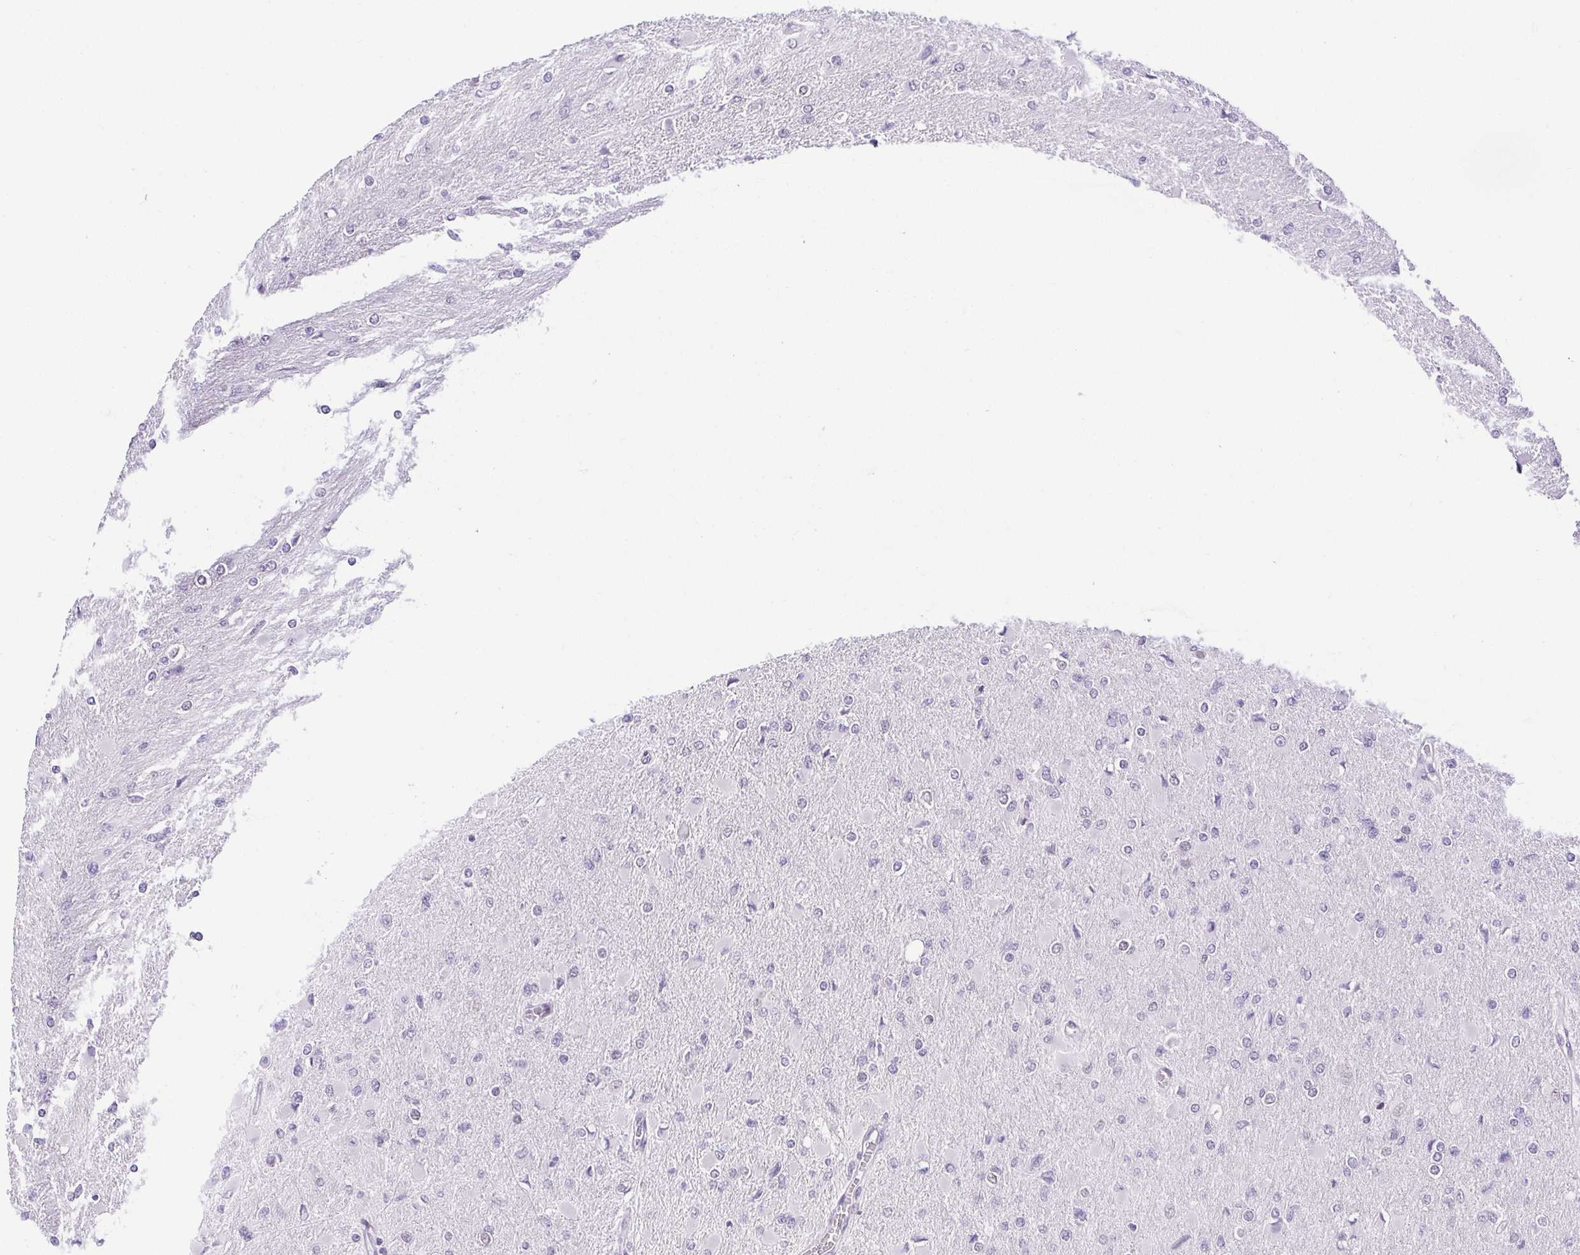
{"staining": {"intensity": "negative", "quantity": "none", "location": "none"}, "tissue": "glioma", "cell_type": "Tumor cells", "image_type": "cancer", "snomed": [{"axis": "morphology", "description": "Glioma, malignant, High grade"}, {"axis": "topography", "description": "Cerebral cortex"}], "caption": "Immunohistochemistry (IHC) micrograph of neoplastic tissue: human glioma stained with DAB (3,3'-diaminobenzidine) displays no significant protein staining in tumor cells. The staining is performed using DAB (3,3'-diaminobenzidine) brown chromogen with nuclei counter-stained in using hematoxylin.", "gene": "RBM3", "patient": {"sex": "female", "age": 36}}